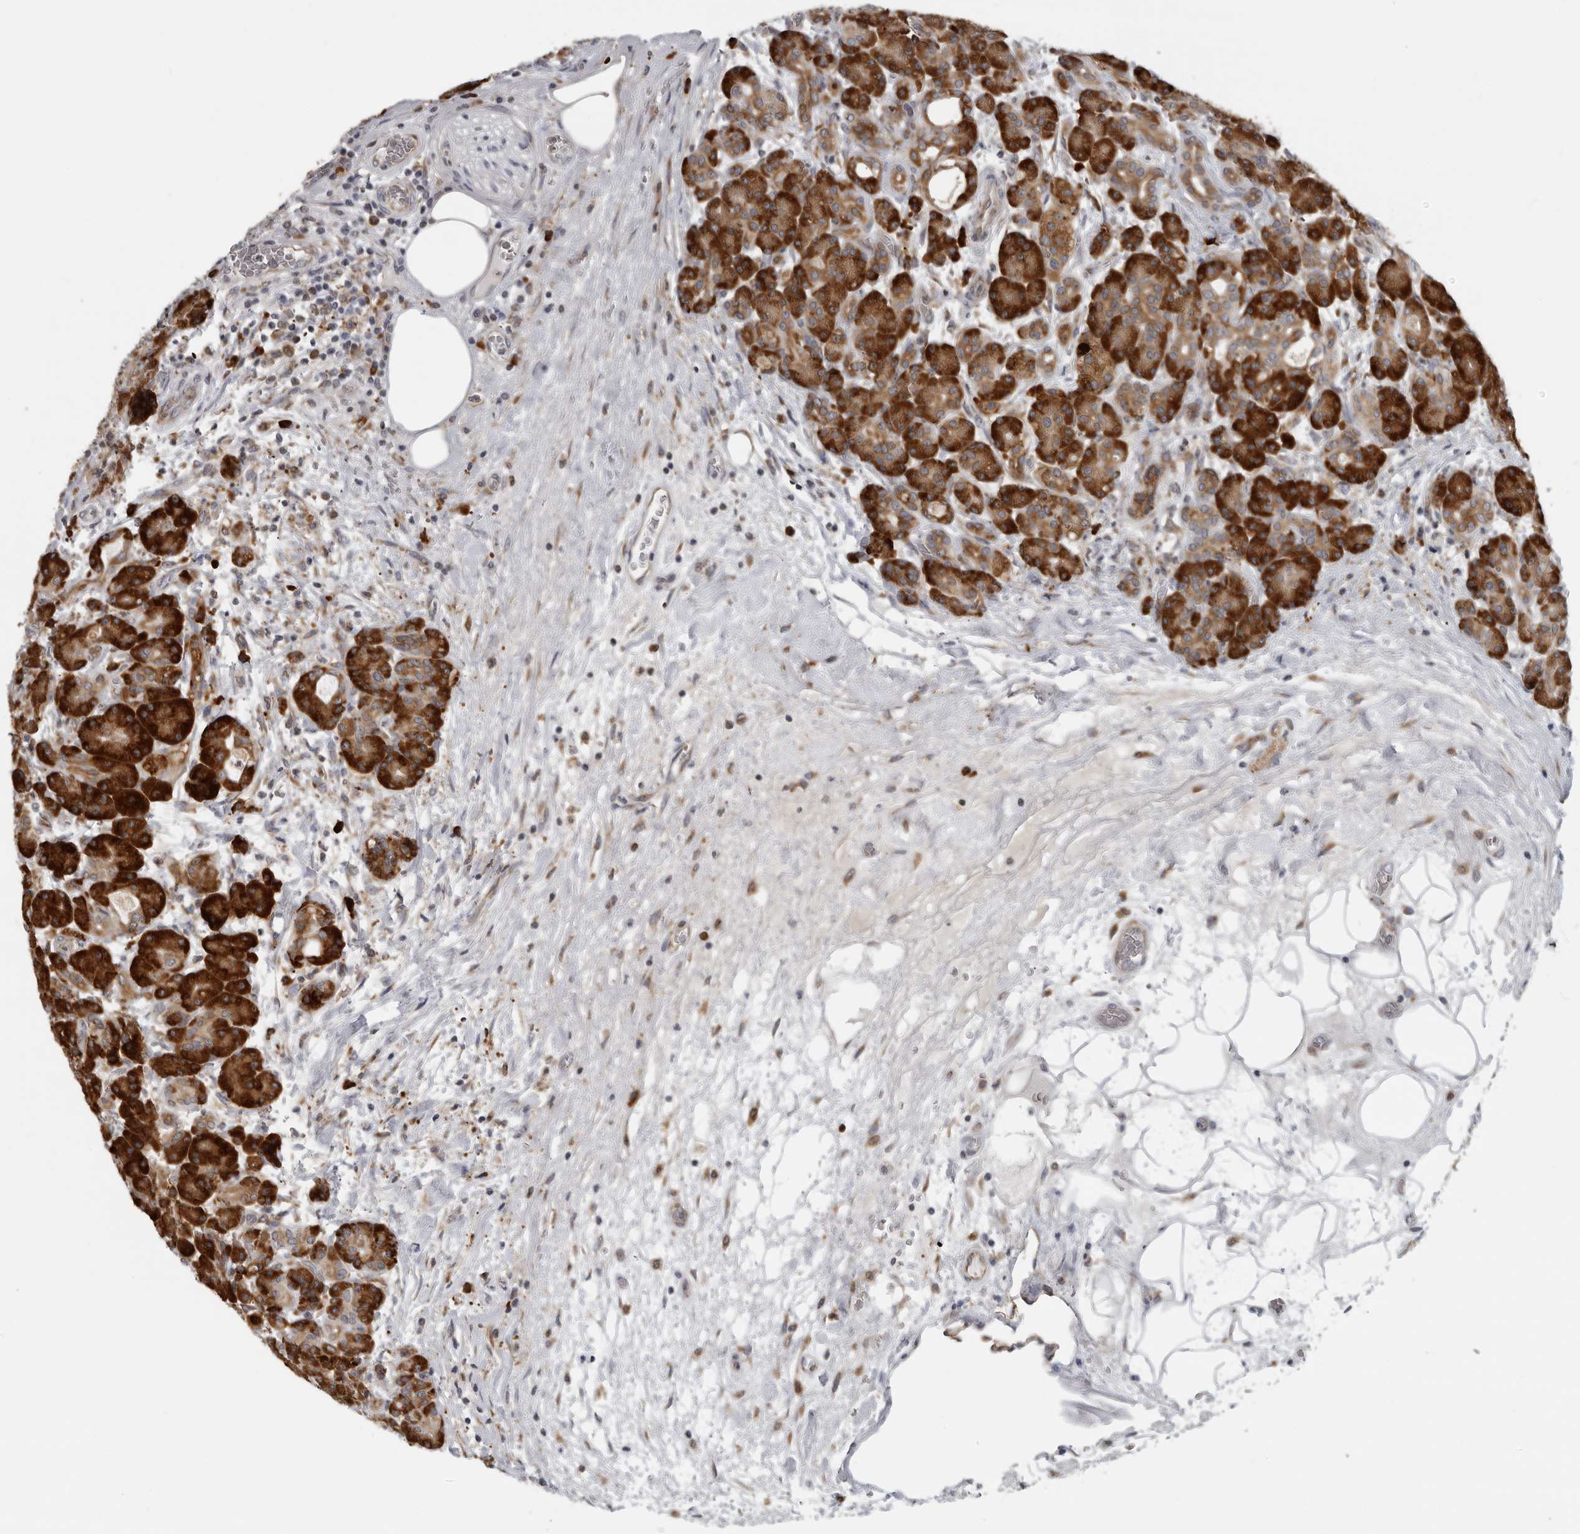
{"staining": {"intensity": "strong", "quantity": ">75%", "location": "cytoplasmic/membranous"}, "tissue": "pancreas", "cell_type": "Exocrine glandular cells", "image_type": "normal", "snomed": [{"axis": "morphology", "description": "Normal tissue, NOS"}, {"axis": "topography", "description": "Pancreas"}], "caption": "Brown immunohistochemical staining in normal human pancreas demonstrates strong cytoplasmic/membranous staining in about >75% of exocrine glandular cells.", "gene": "ALPK2", "patient": {"sex": "male", "age": 63}}